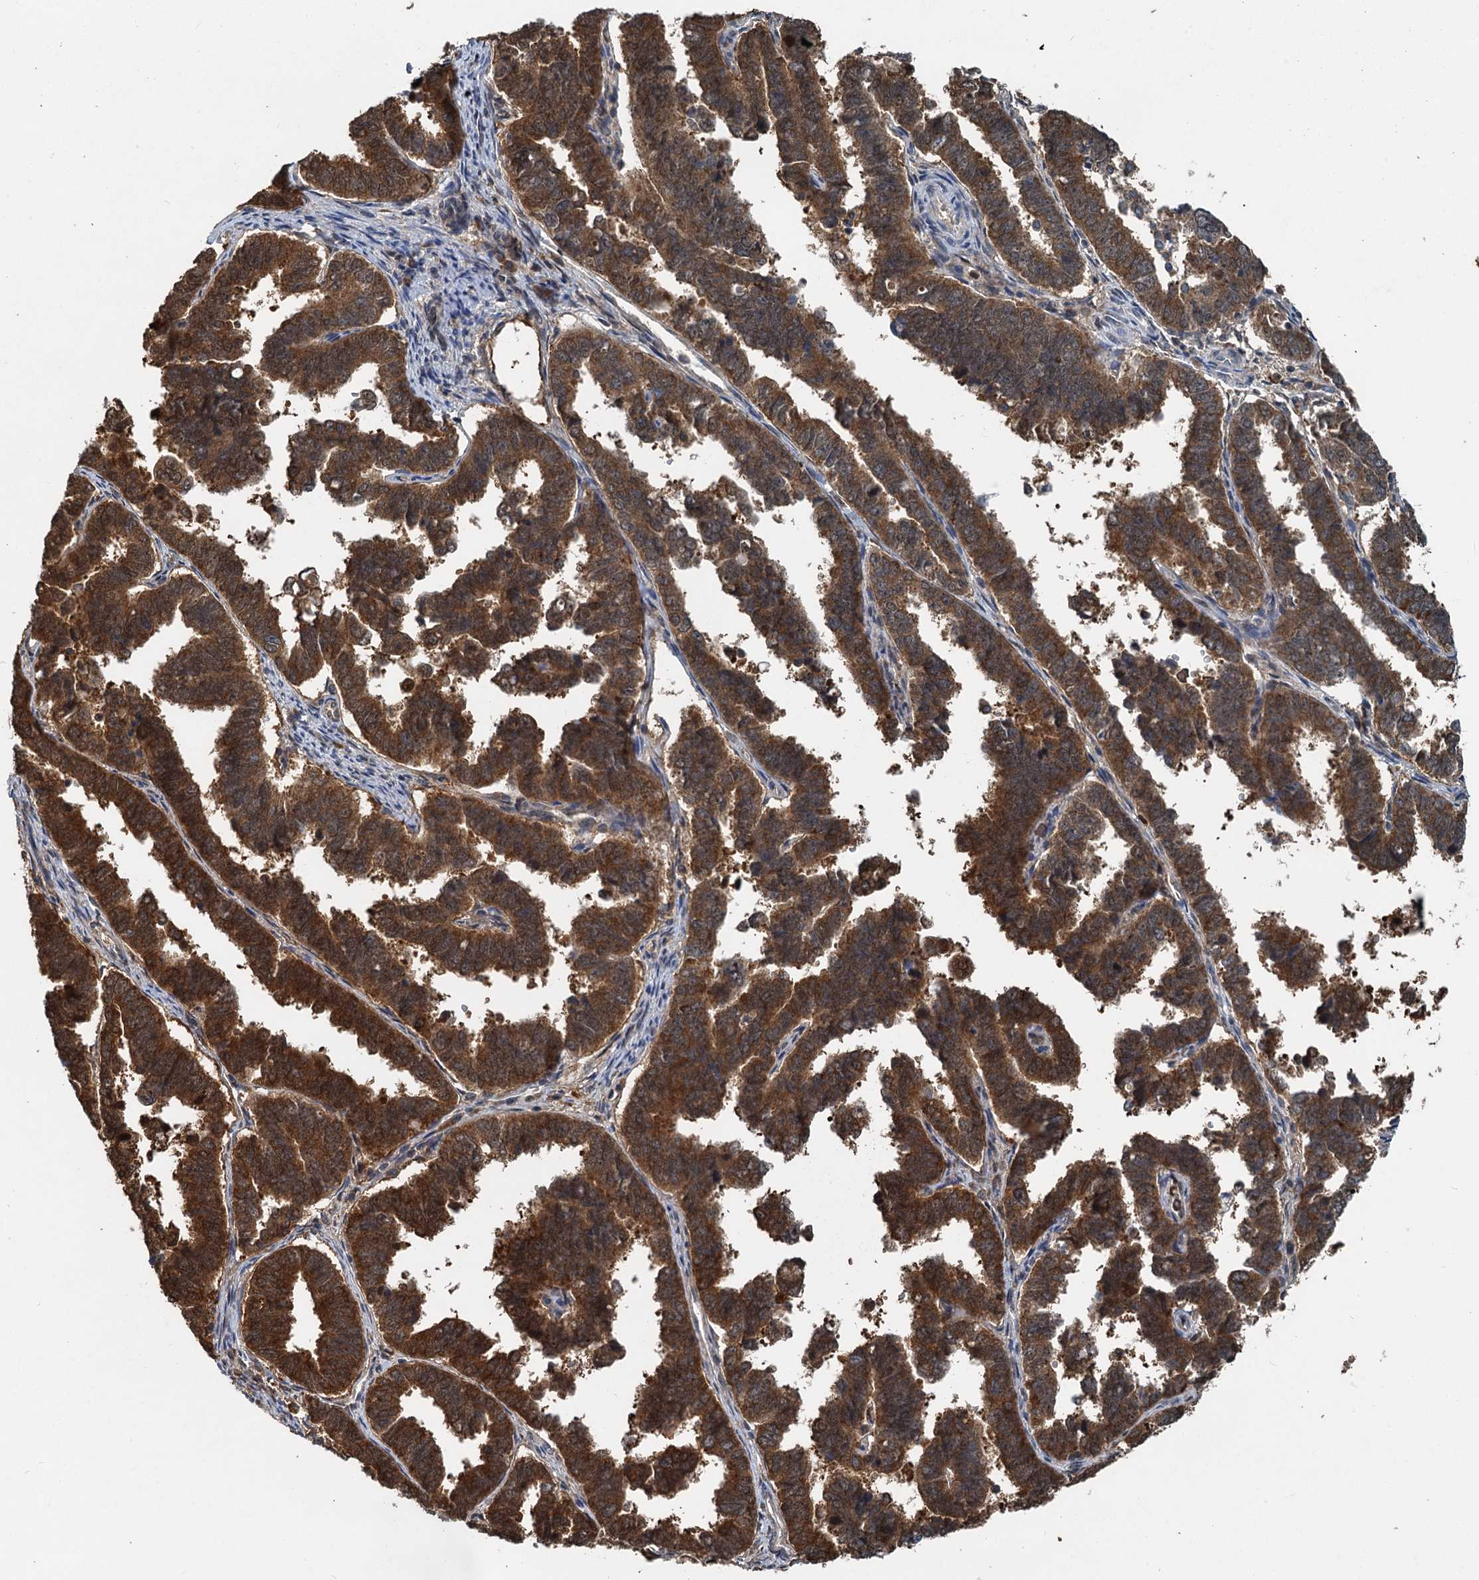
{"staining": {"intensity": "strong", "quantity": ">75%", "location": "cytoplasmic/membranous"}, "tissue": "endometrial cancer", "cell_type": "Tumor cells", "image_type": "cancer", "snomed": [{"axis": "morphology", "description": "Adenocarcinoma, NOS"}, {"axis": "topography", "description": "Endometrium"}], "caption": "Immunohistochemical staining of endometrial cancer (adenocarcinoma) exhibits strong cytoplasmic/membranous protein staining in approximately >75% of tumor cells. Nuclei are stained in blue.", "gene": "GPI", "patient": {"sex": "female", "age": 75}}